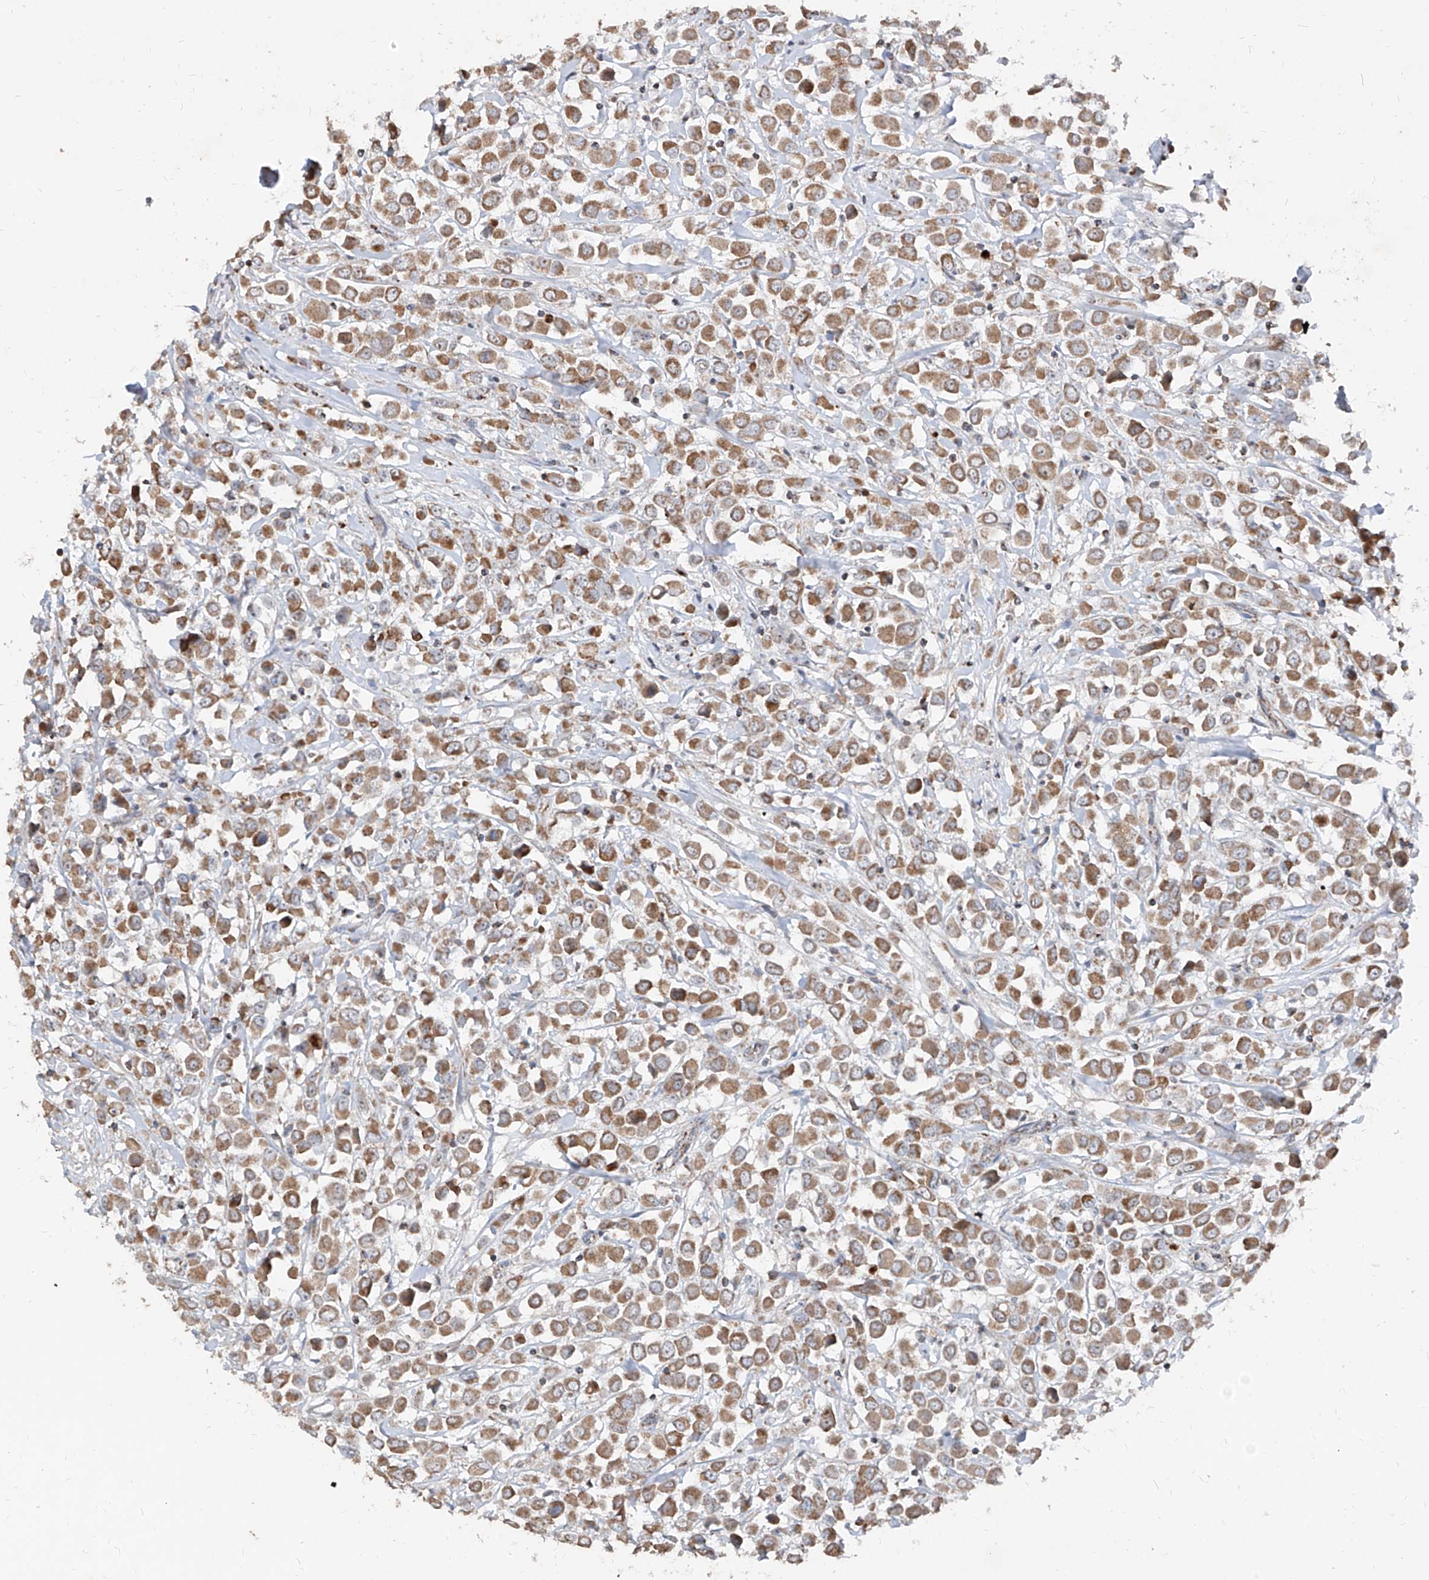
{"staining": {"intensity": "moderate", "quantity": ">75%", "location": "cytoplasmic/membranous"}, "tissue": "breast cancer", "cell_type": "Tumor cells", "image_type": "cancer", "snomed": [{"axis": "morphology", "description": "Duct carcinoma"}, {"axis": "topography", "description": "Breast"}], "caption": "Human breast cancer (infiltrating ductal carcinoma) stained for a protein (brown) exhibits moderate cytoplasmic/membranous positive expression in approximately >75% of tumor cells.", "gene": "NDUFB3", "patient": {"sex": "female", "age": 61}}